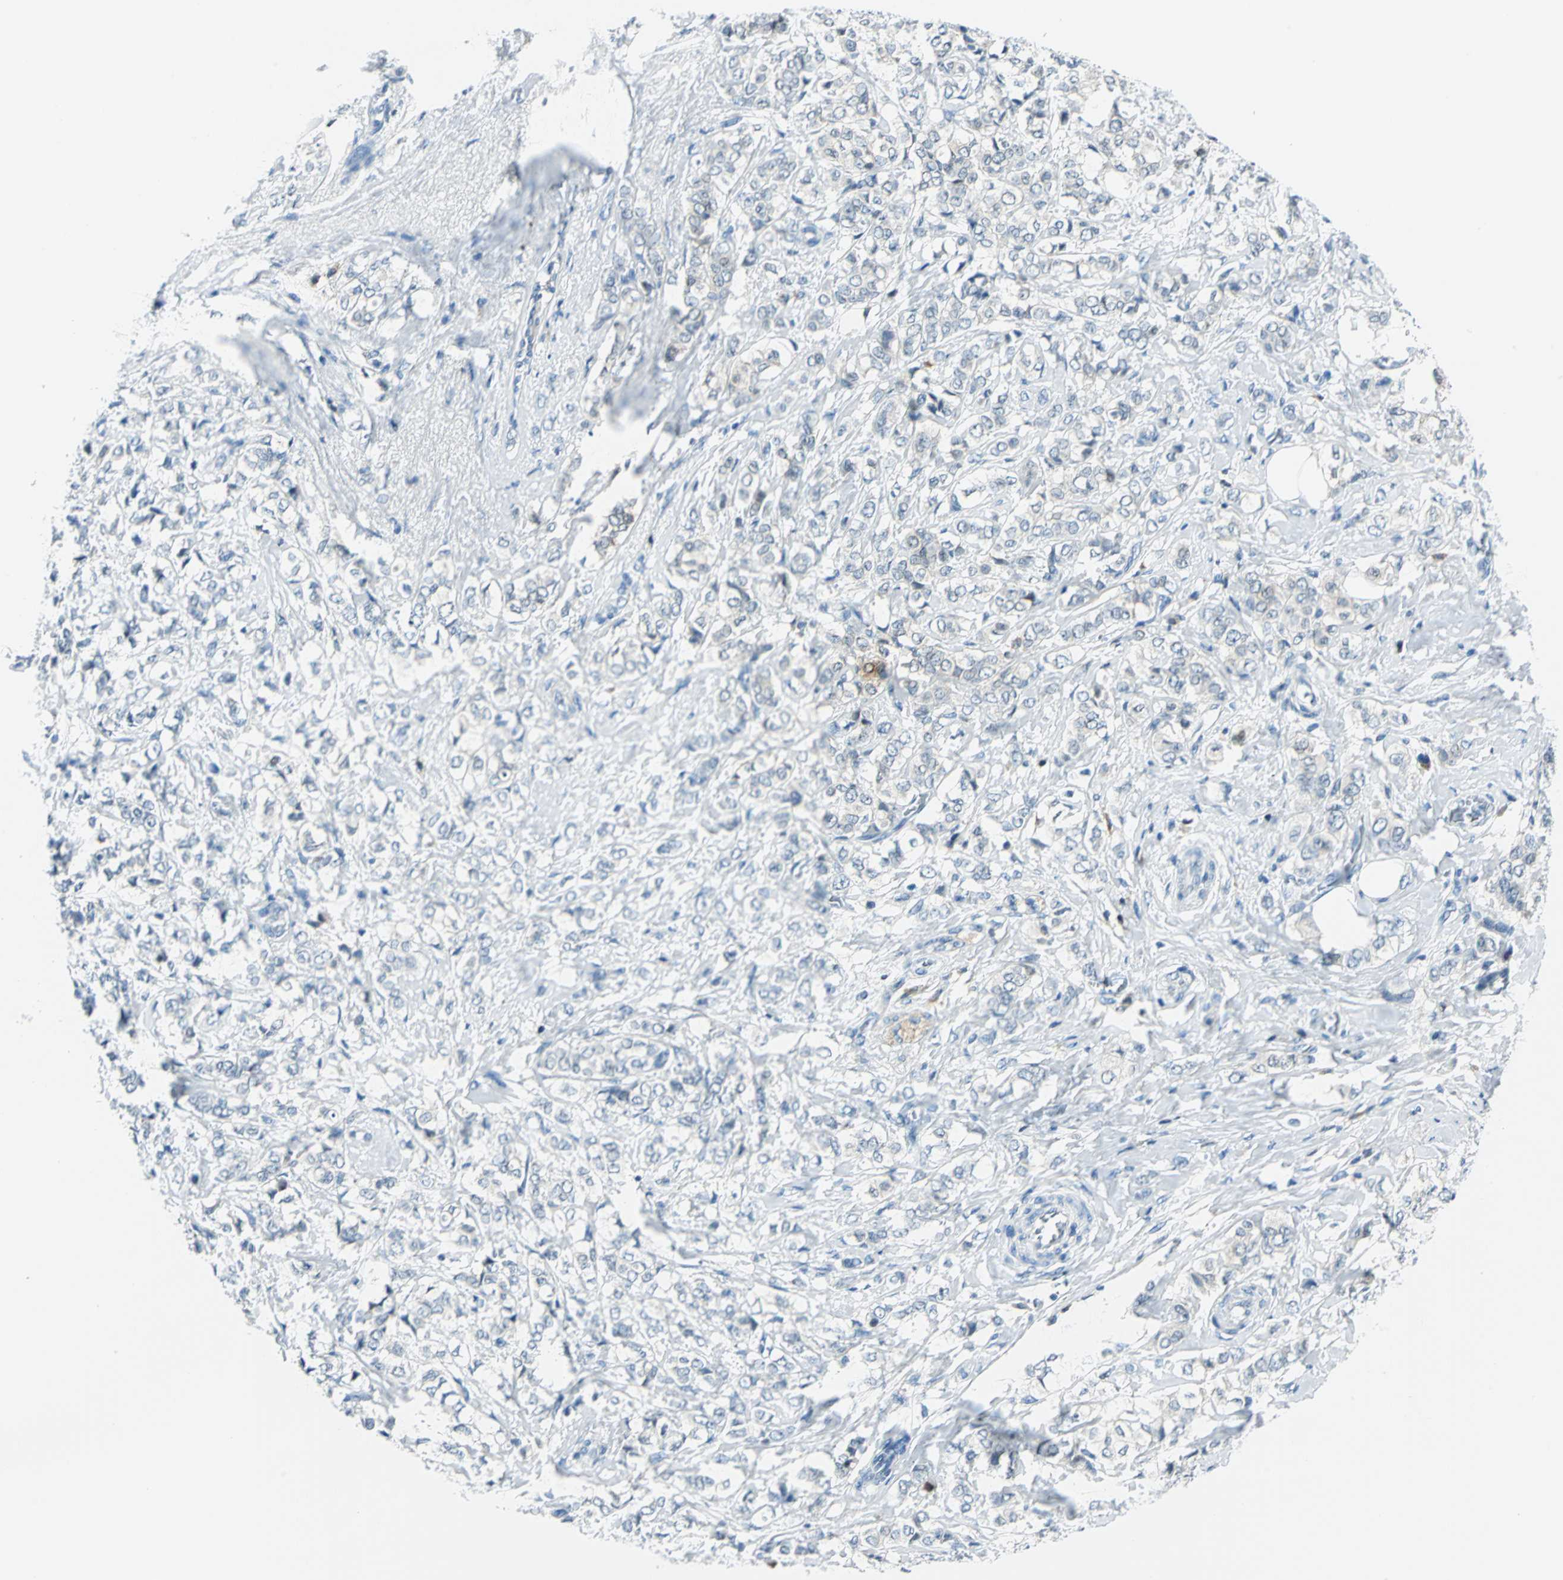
{"staining": {"intensity": "negative", "quantity": "none", "location": "none"}, "tissue": "breast cancer", "cell_type": "Tumor cells", "image_type": "cancer", "snomed": [{"axis": "morphology", "description": "Lobular carcinoma"}, {"axis": "topography", "description": "Breast"}], "caption": "There is no significant positivity in tumor cells of breast cancer (lobular carcinoma). (Brightfield microscopy of DAB IHC at high magnification).", "gene": "AKR1A1", "patient": {"sex": "female", "age": 60}}